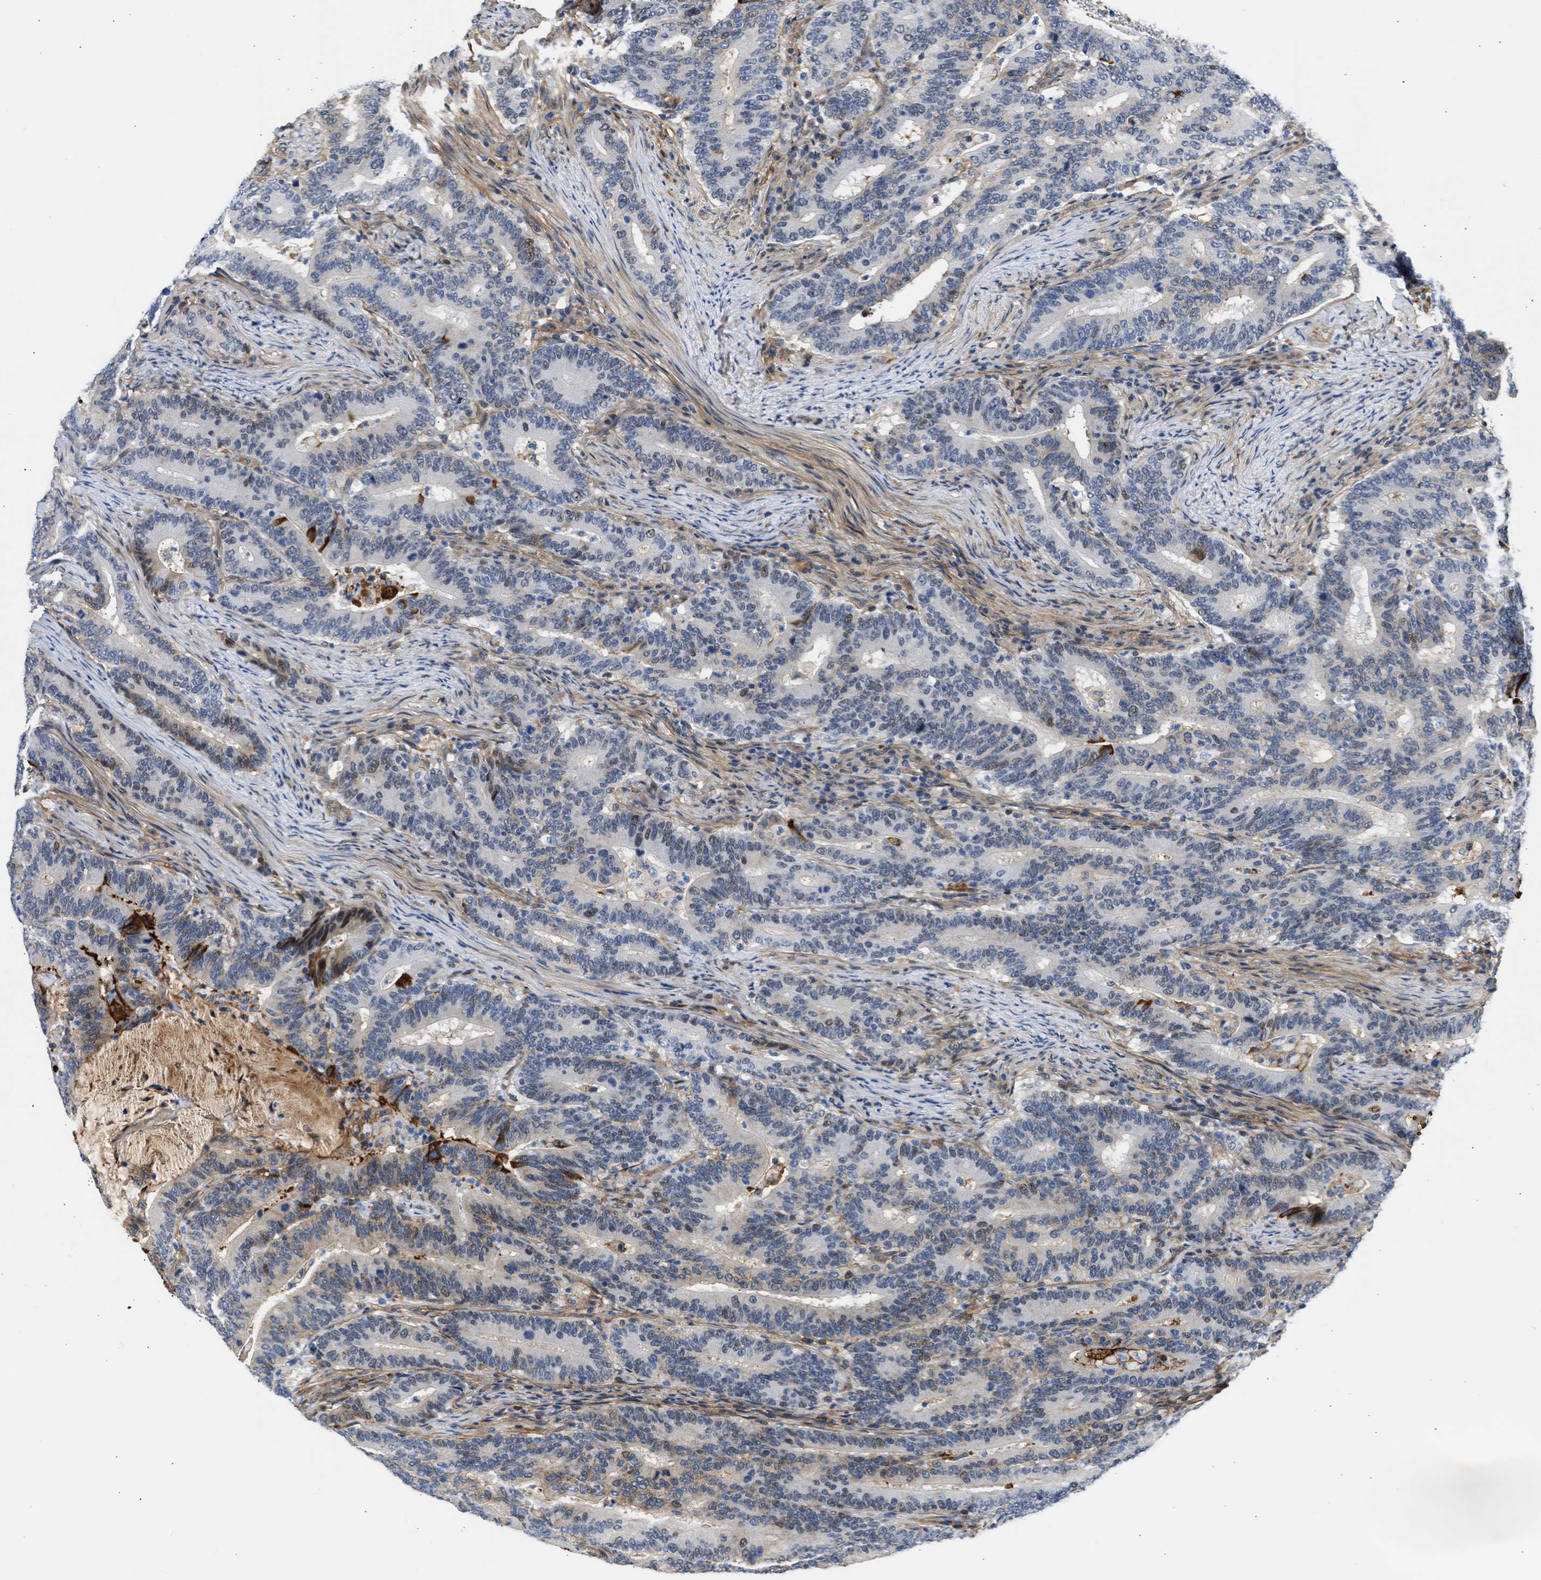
{"staining": {"intensity": "moderate", "quantity": "<25%", "location": "nuclear"}, "tissue": "colorectal cancer", "cell_type": "Tumor cells", "image_type": "cancer", "snomed": [{"axis": "morphology", "description": "Adenocarcinoma, NOS"}, {"axis": "topography", "description": "Colon"}], "caption": "The image demonstrates a brown stain indicating the presence of a protein in the nuclear of tumor cells in colorectal cancer (adenocarcinoma).", "gene": "MAS1L", "patient": {"sex": "female", "age": 66}}